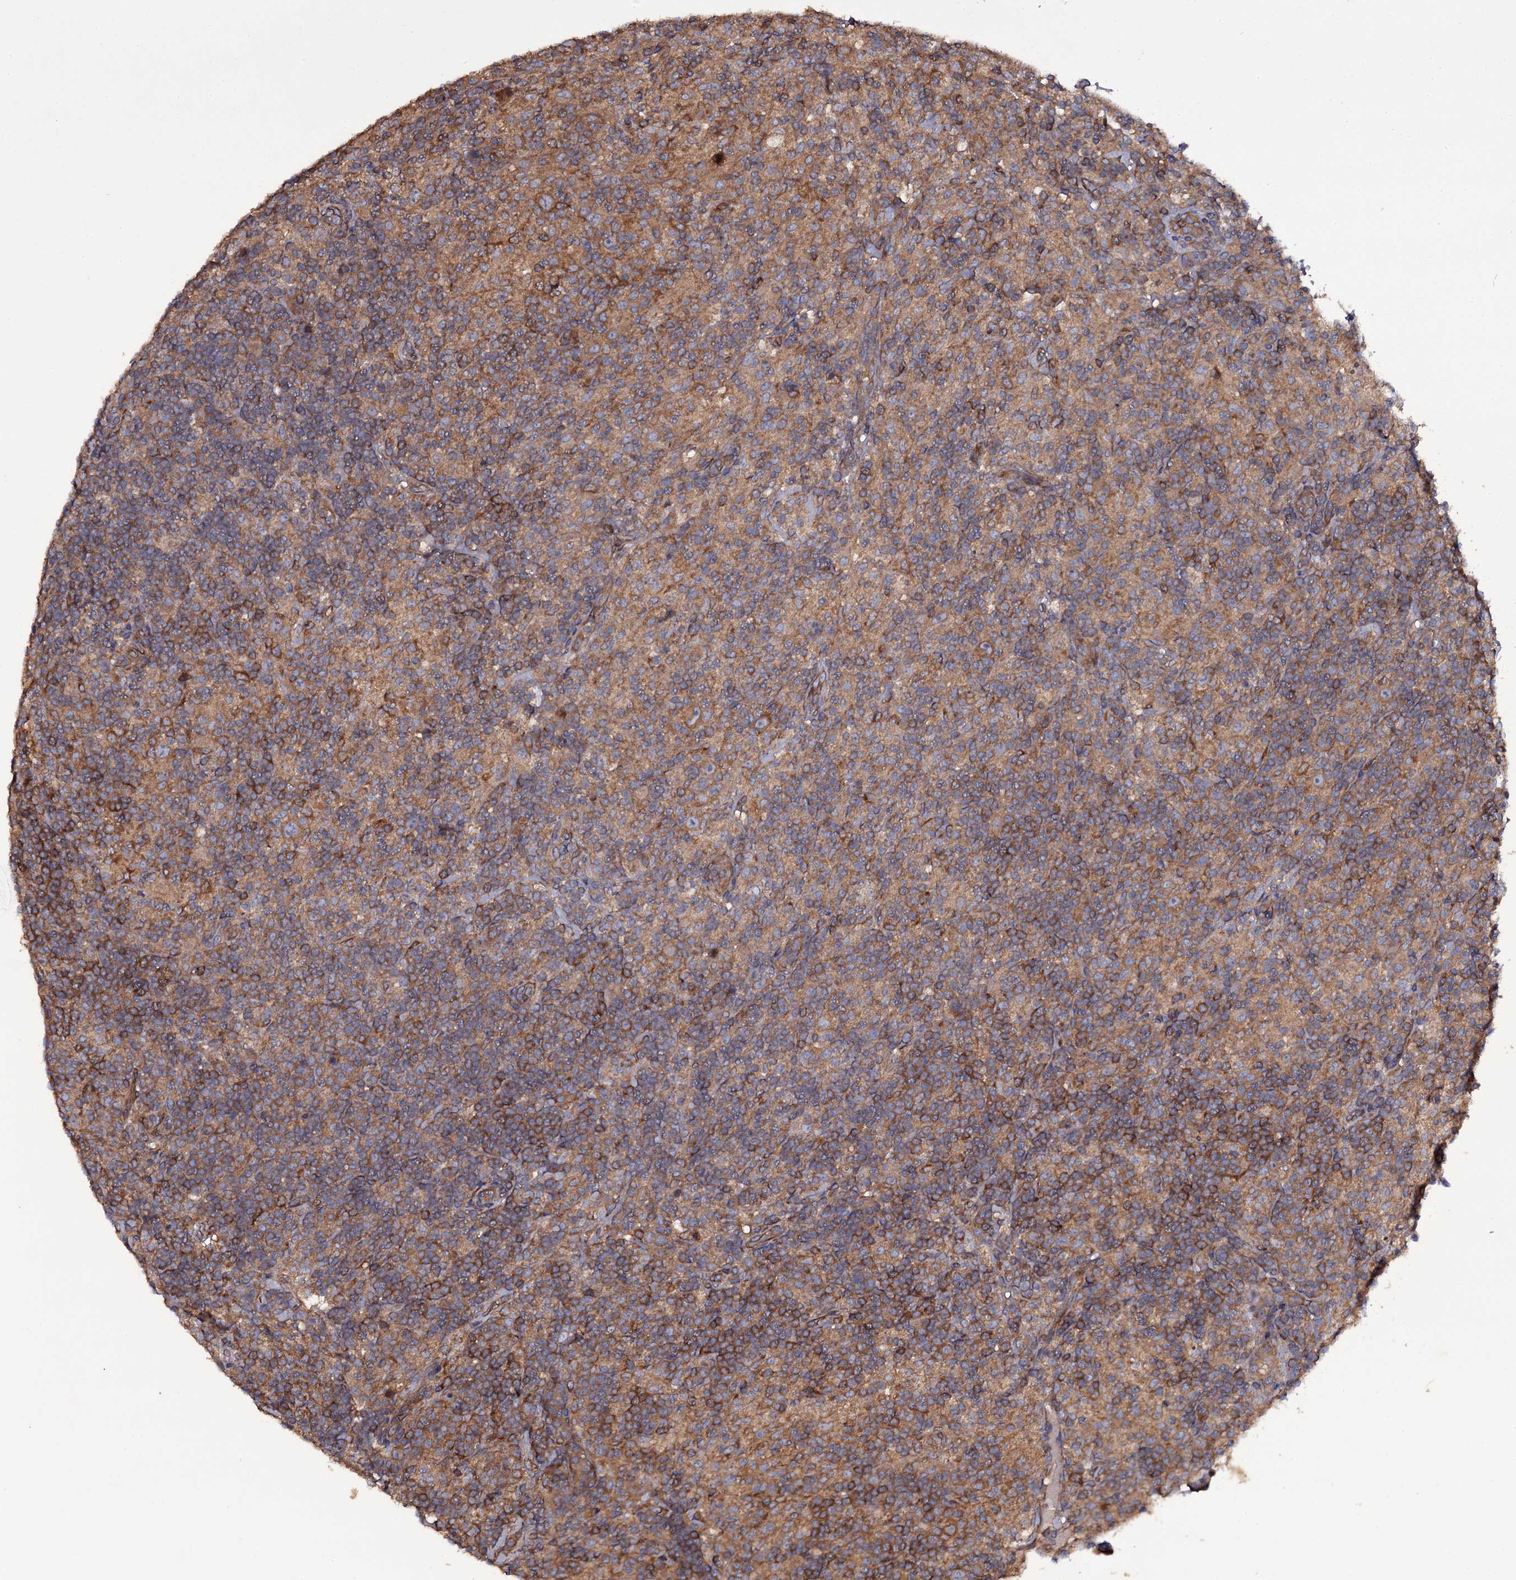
{"staining": {"intensity": "moderate", "quantity": ">75%", "location": "cytoplasmic/membranous"}, "tissue": "lymphoma", "cell_type": "Tumor cells", "image_type": "cancer", "snomed": [{"axis": "morphology", "description": "Hodgkin's disease, NOS"}, {"axis": "topography", "description": "Lymph node"}], "caption": "Immunohistochemistry (IHC) of human Hodgkin's disease displays medium levels of moderate cytoplasmic/membranous positivity in about >75% of tumor cells.", "gene": "TTC23", "patient": {"sex": "male", "age": 70}}